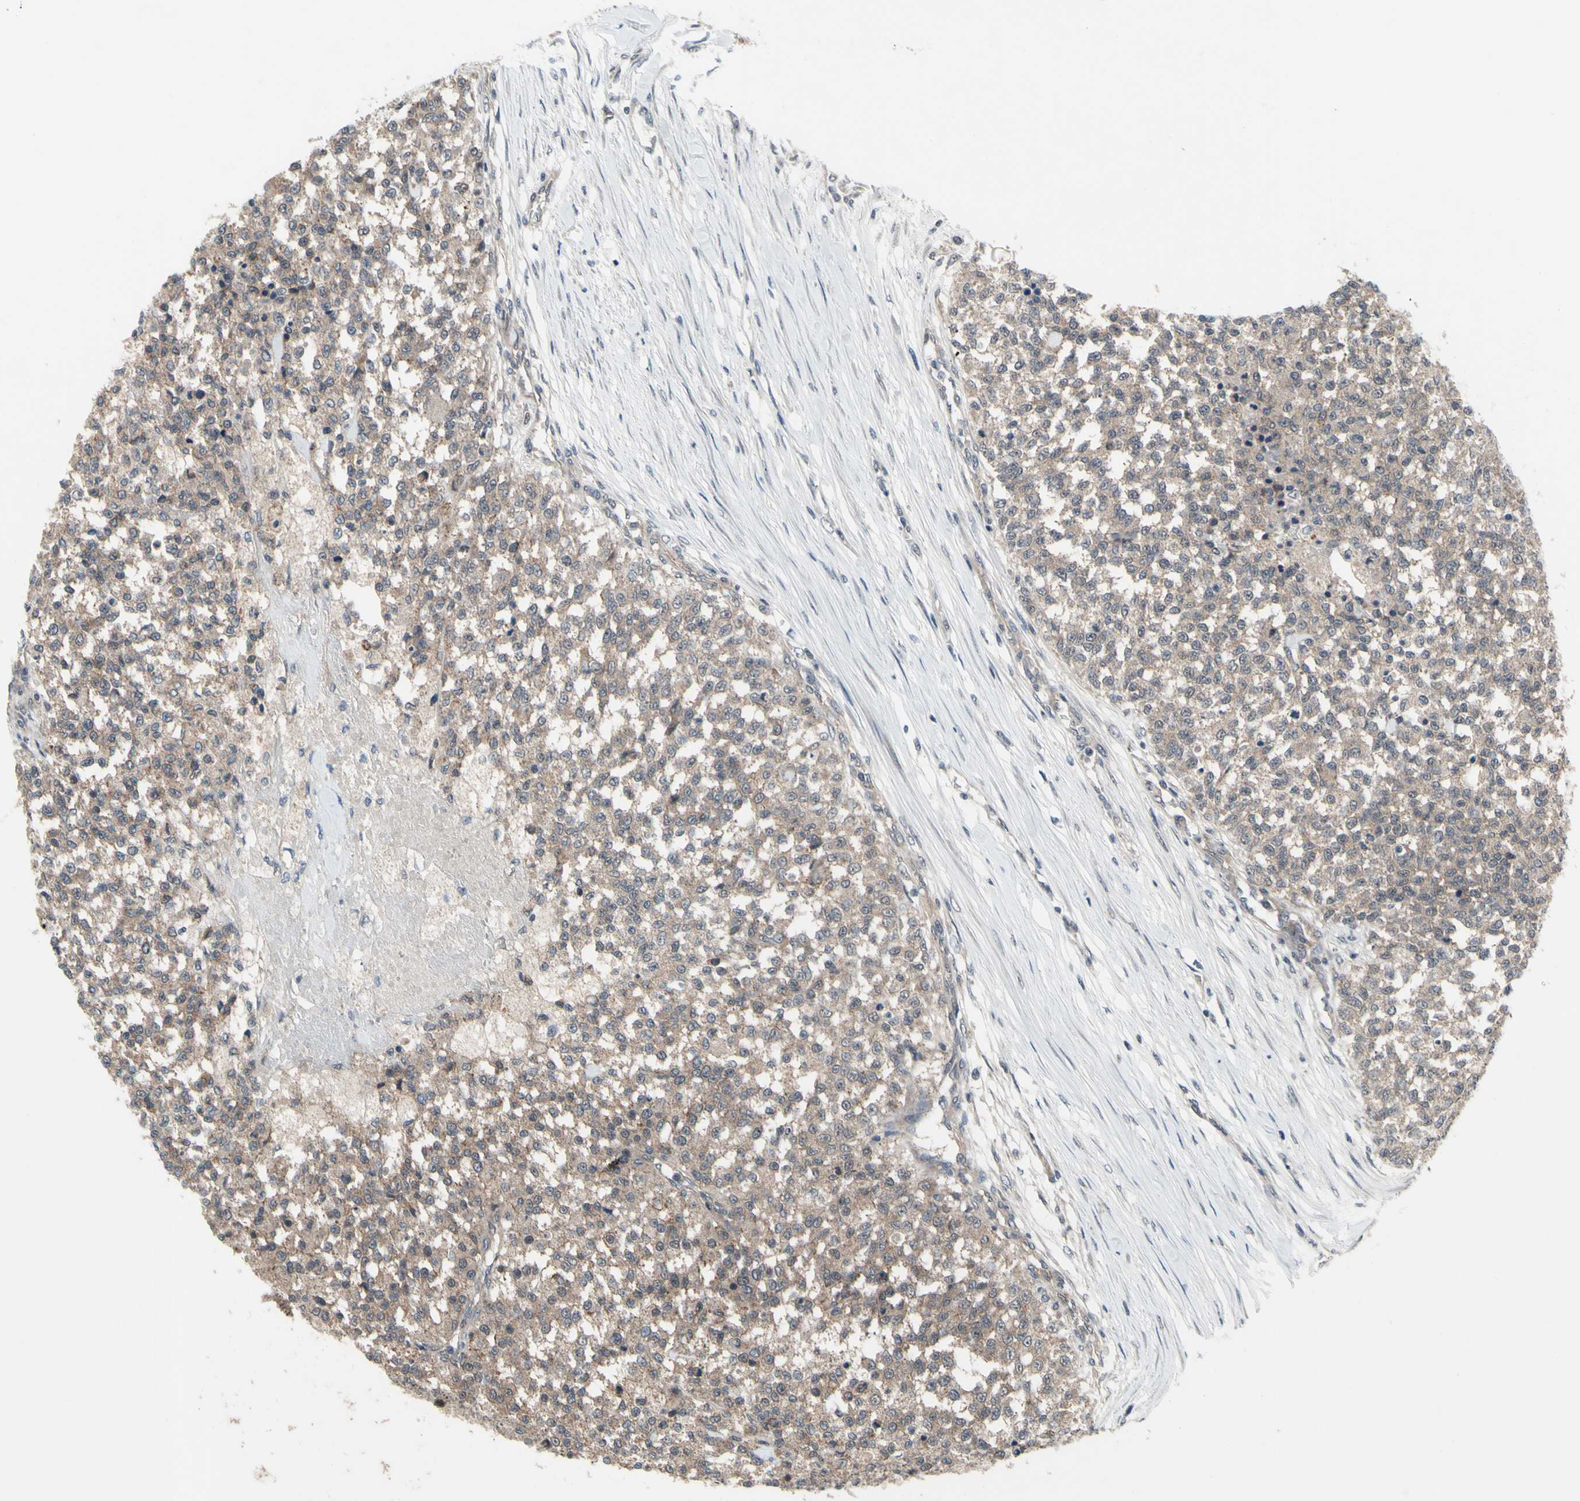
{"staining": {"intensity": "weak", "quantity": ">75%", "location": "cytoplasmic/membranous"}, "tissue": "testis cancer", "cell_type": "Tumor cells", "image_type": "cancer", "snomed": [{"axis": "morphology", "description": "Seminoma, NOS"}, {"axis": "topography", "description": "Testis"}], "caption": "The immunohistochemical stain labels weak cytoplasmic/membranous staining in tumor cells of testis cancer tissue.", "gene": "TRDMT1", "patient": {"sex": "male", "age": 59}}